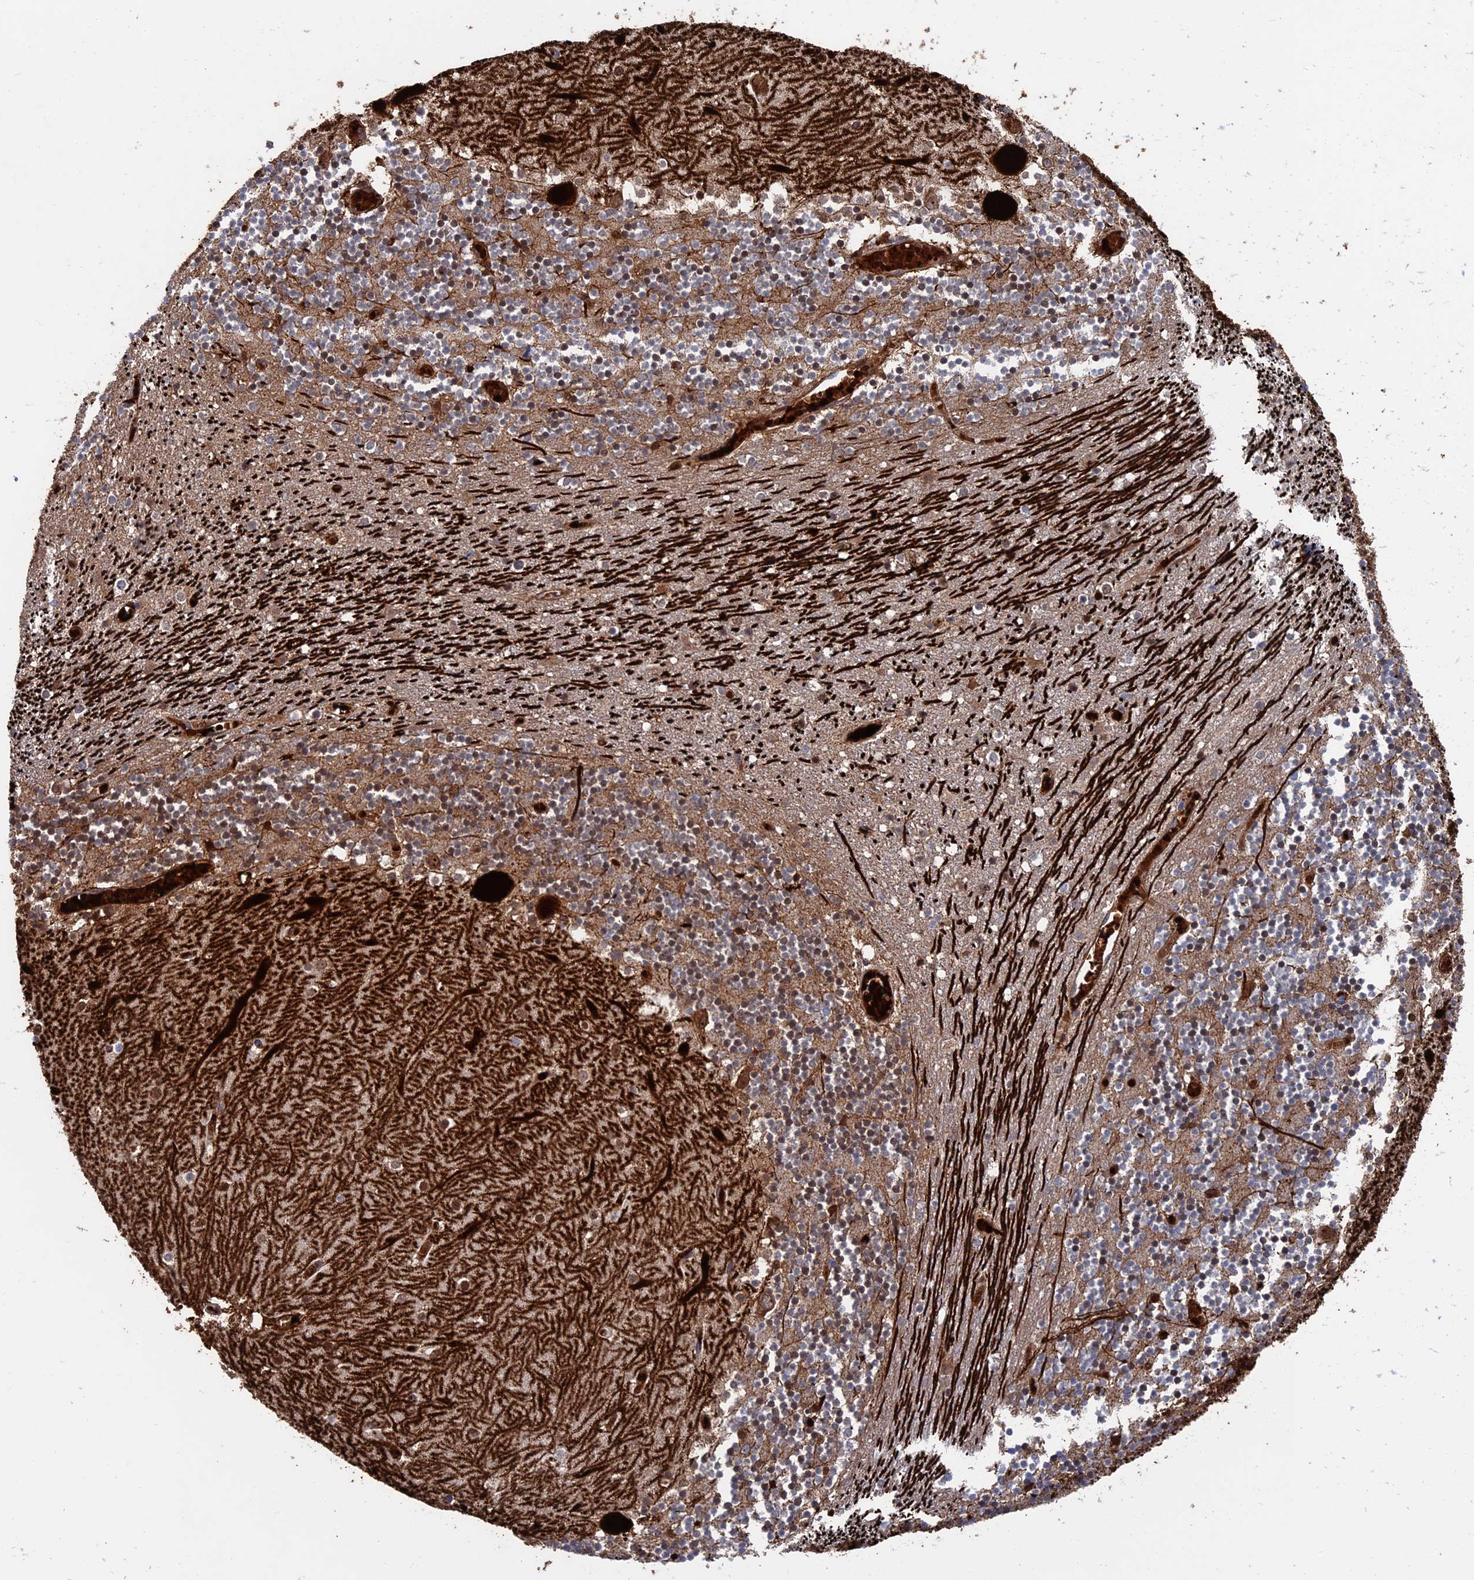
{"staining": {"intensity": "moderate", "quantity": "25%-75%", "location": "cytoplasmic/membranous,nuclear"}, "tissue": "cerebellum", "cell_type": "Cells in granular layer", "image_type": "normal", "snomed": [{"axis": "morphology", "description": "Normal tissue, NOS"}, {"axis": "topography", "description": "Cerebellum"}], "caption": "Immunohistochemistry (IHC) of unremarkable cerebellum exhibits medium levels of moderate cytoplasmic/membranous,nuclear positivity in approximately 25%-75% of cells in granular layer. (IHC, brightfield microscopy, high magnification).", "gene": "EXOSC9", "patient": {"sex": "female", "age": 28}}